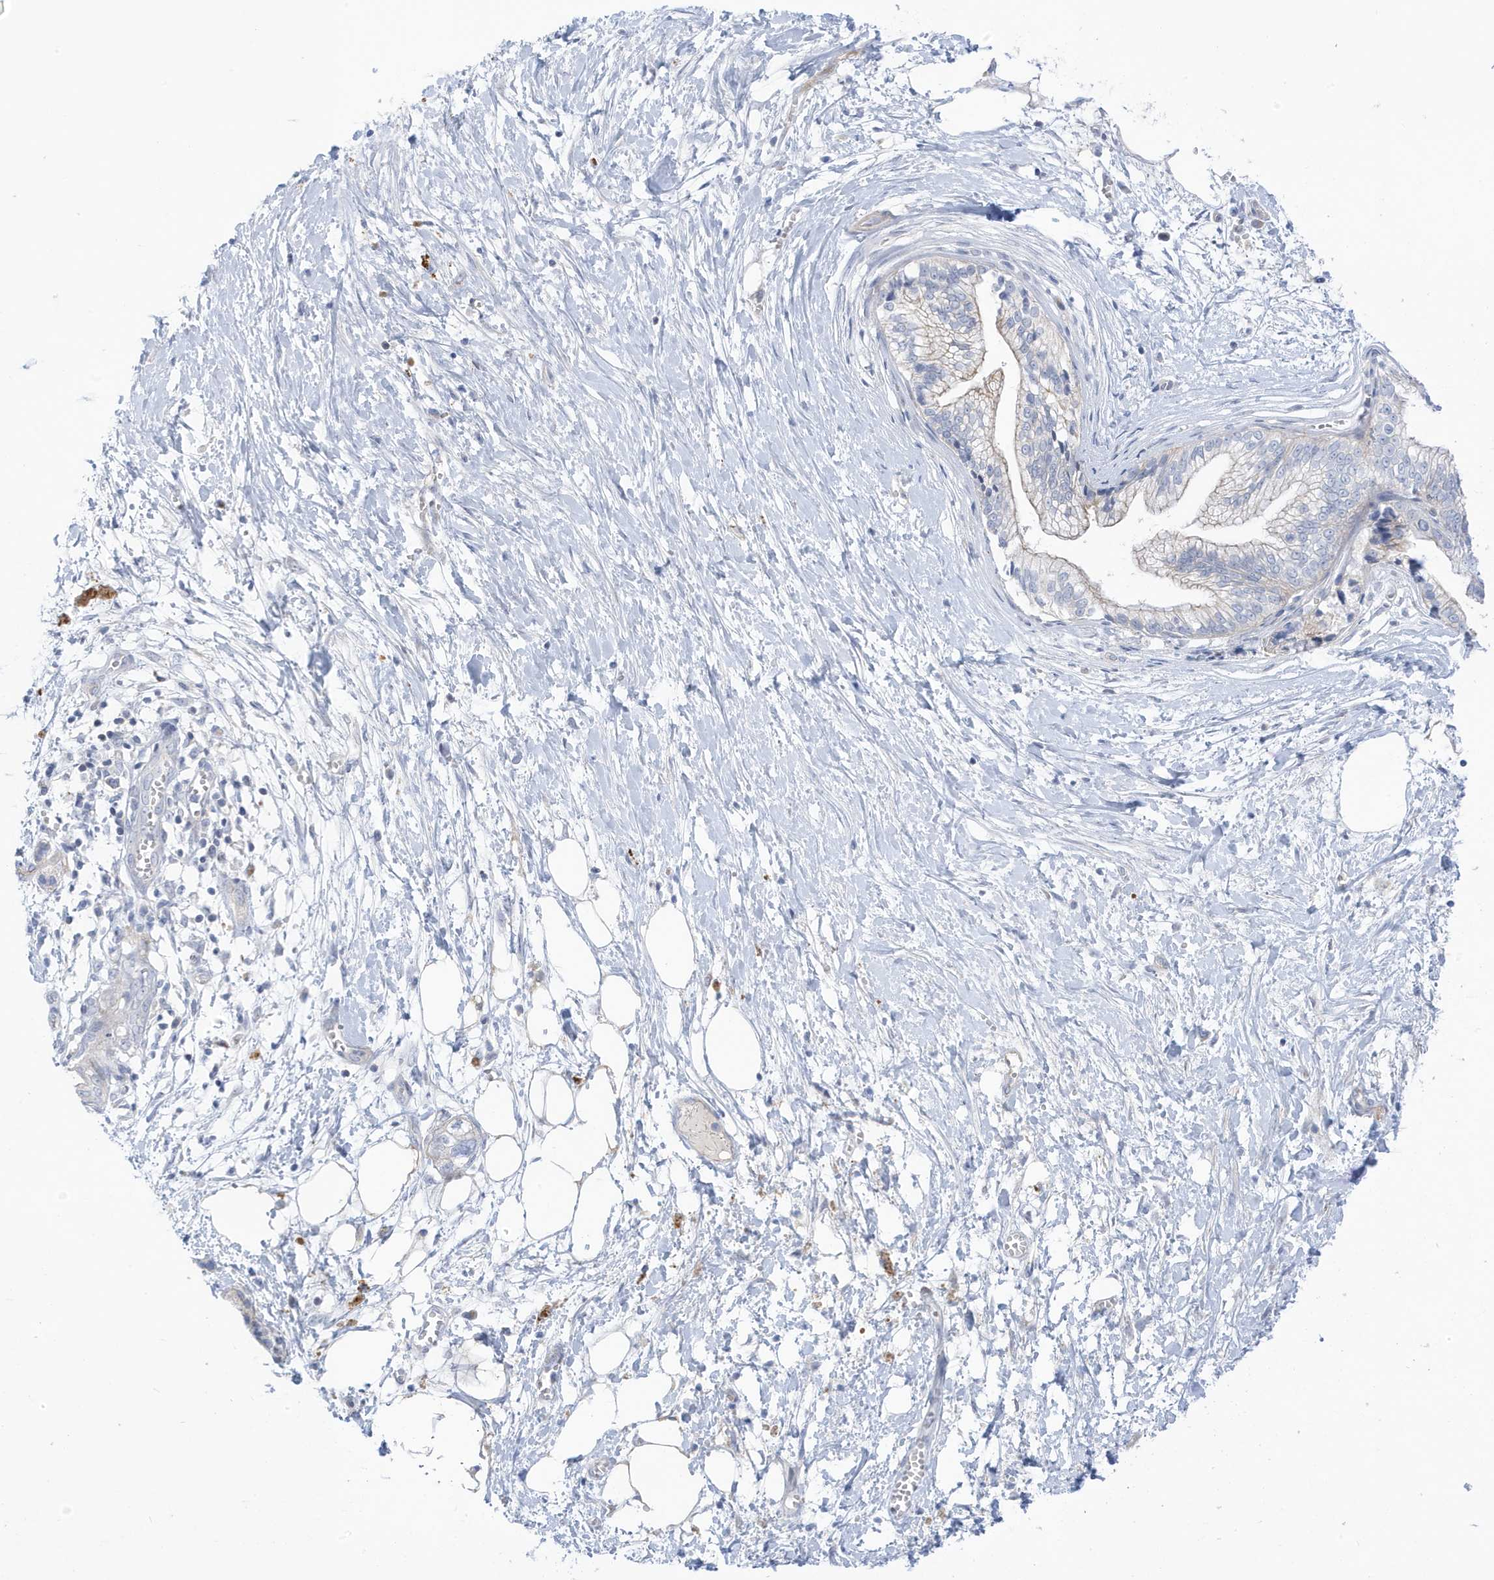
{"staining": {"intensity": "moderate", "quantity": "<25%", "location": "cytoplasmic/membranous"}, "tissue": "pancreatic cancer", "cell_type": "Tumor cells", "image_type": "cancer", "snomed": [{"axis": "morphology", "description": "Adenocarcinoma, NOS"}, {"axis": "topography", "description": "Pancreas"}], "caption": "Protein staining by immunohistochemistry displays moderate cytoplasmic/membranous positivity in about <25% of tumor cells in pancreatic cancer.", "gene": "ATP13A5", "patient": {"sex": "male", "age": 68}}